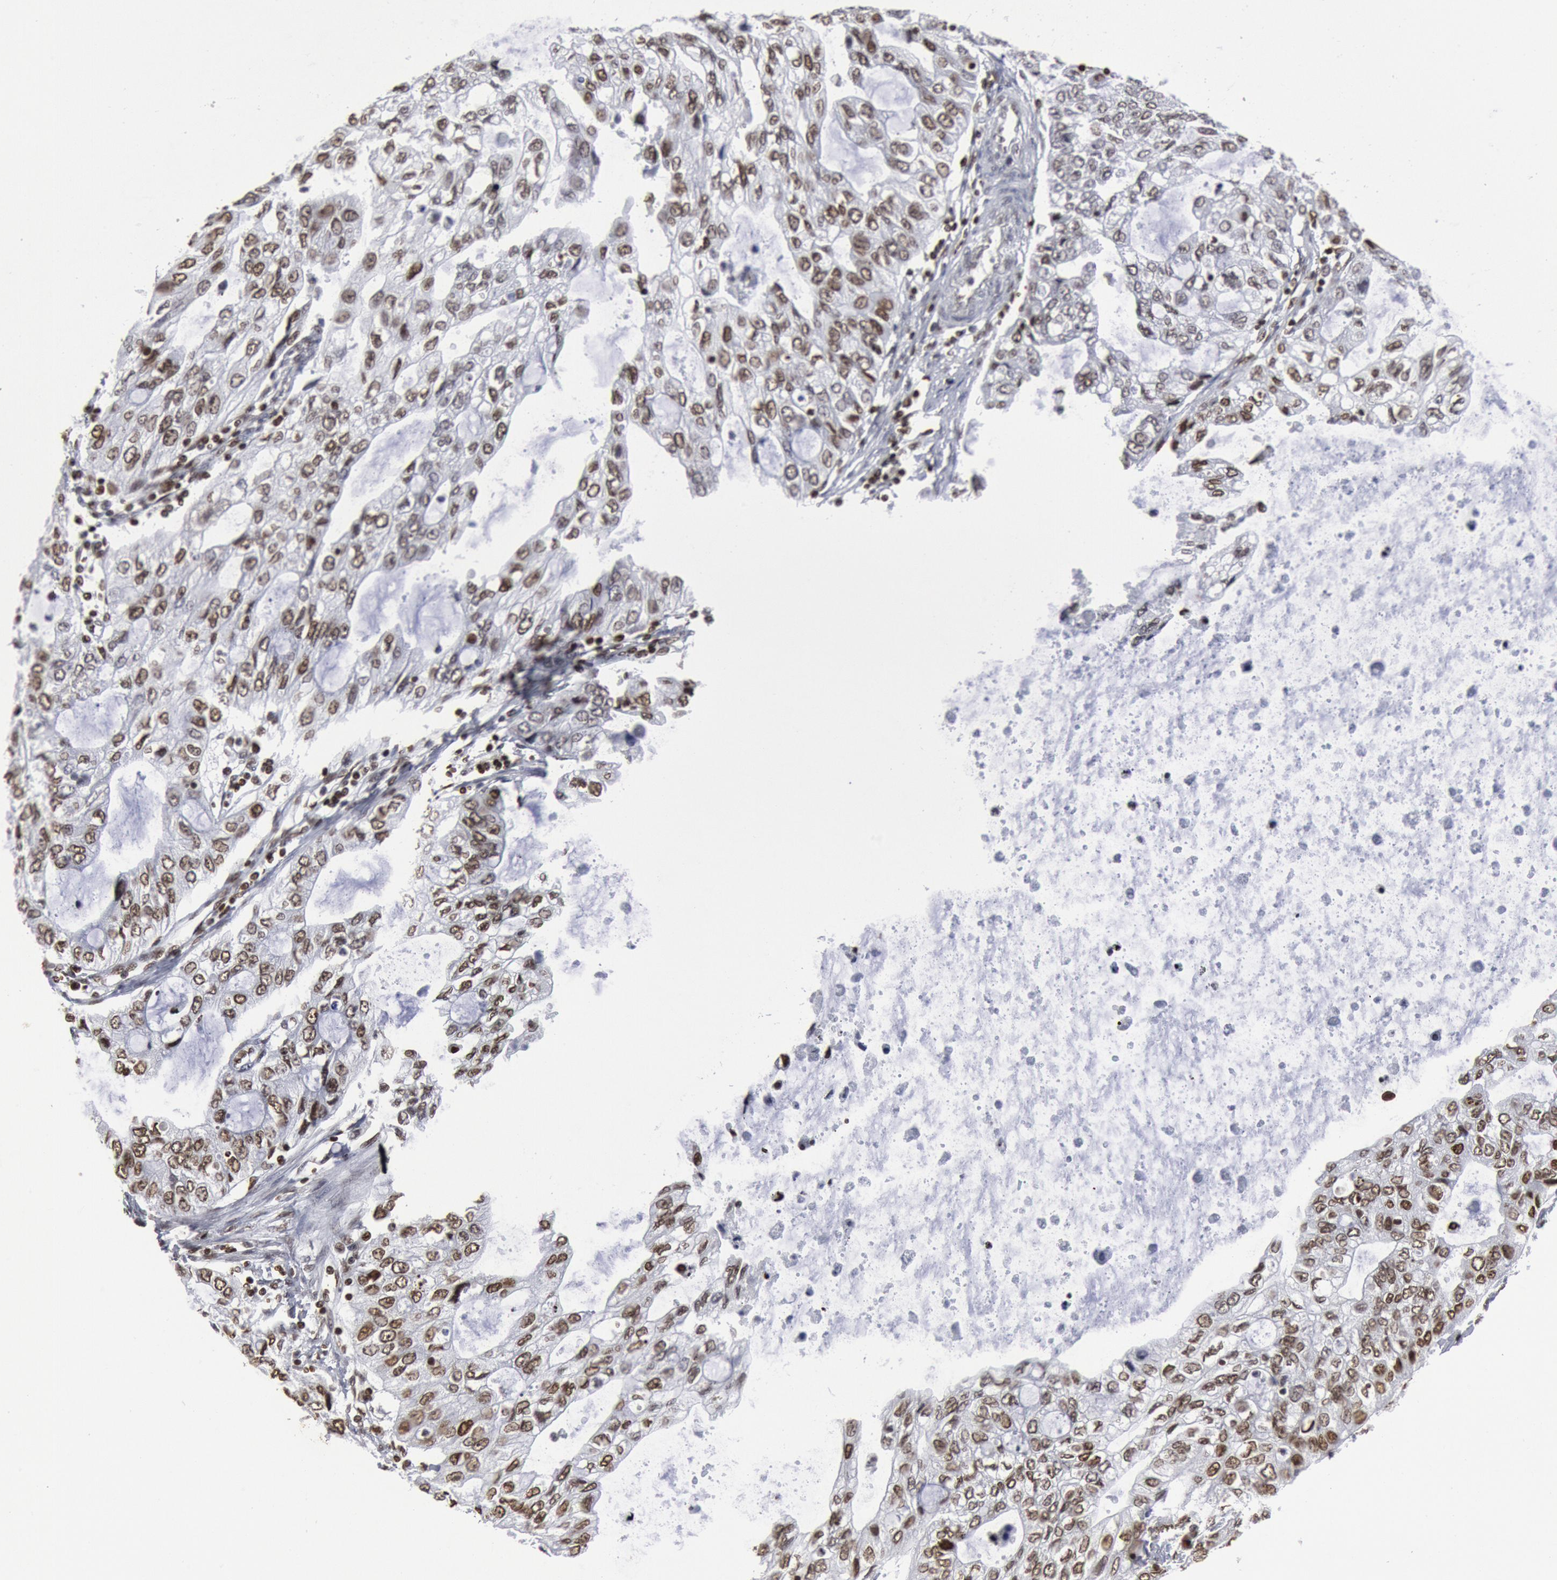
{"staining": {"intensity": "moderate", "quantity": "25%-75%", "location": "nuclear"}, "tissue": "stomach cancer", "cell_type": "Tumor cells", "image_type": "cancer", "snomed": [{"axis": "morphology", "description": "Adenocarcinoma, NOS"}, {"axis": "topography", "description": "Stomach, upper"}], "caption": "The immunohistochemical stain labels moderate nuclear positivity in tumor cells of adenocarcinoma (stomach) tissue.", "gene": "SUB1", "patient": {"sex": "female", "age": 52}}